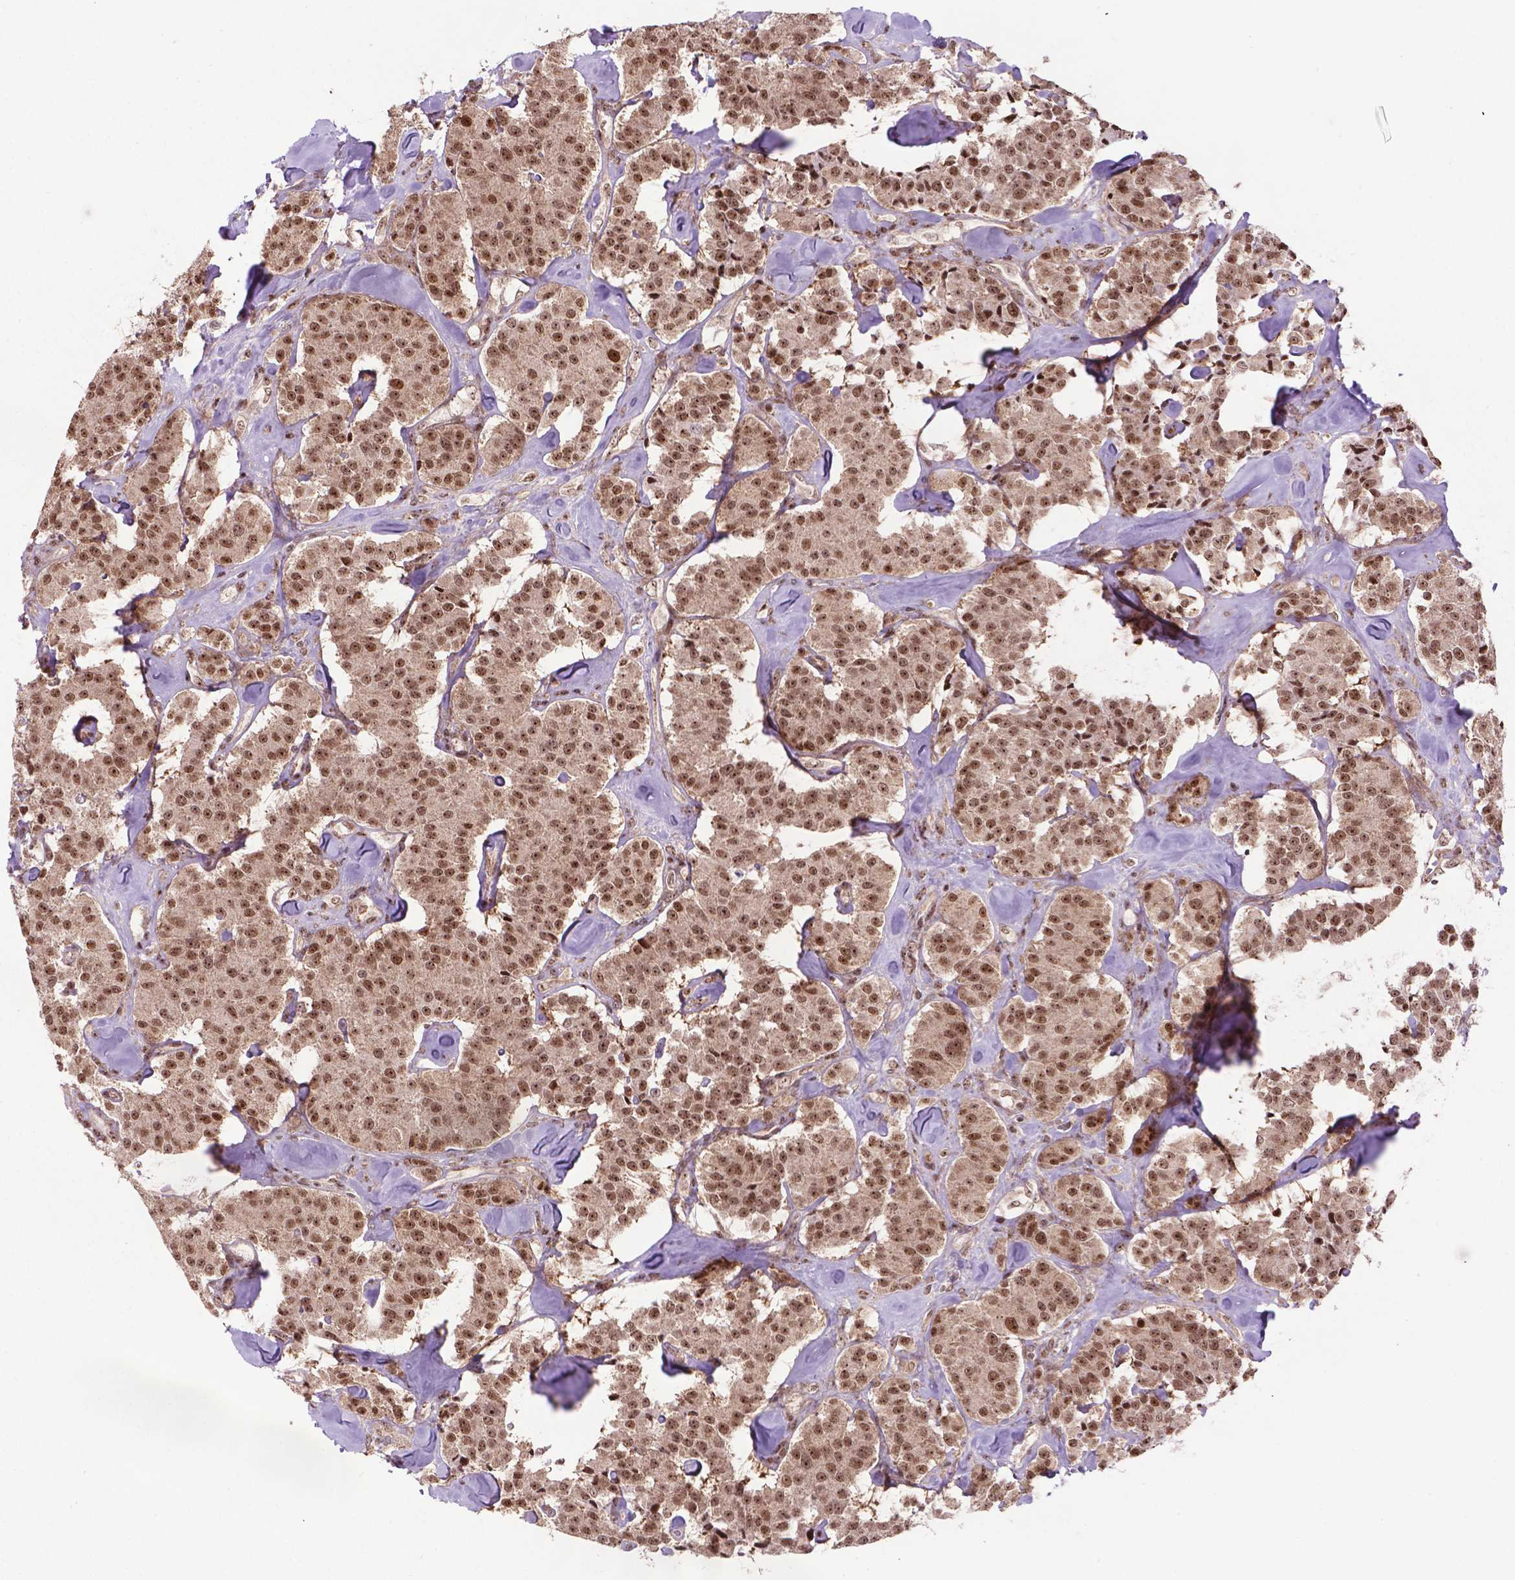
{"staining": {"intensity": "moderate", "quantity": ">75%", "location": "nuclear"}, "tissue": "carcinoid", "cell_type": "Tumor cells", "image_type": "cancer", "snomed": [{"axis": "morphology", "description": "Carcinoid, malignant, NOS"}, {"axis": "topography", "description": "Pancreas"}], "caption": "Immunohistochemical staining of human carcinoid shows medium levels of moderate nuclear expression in approximately >75% of tumor cells.", "gene": "CSNK2A1", "patient": {"sex": "male", "age": 41}}